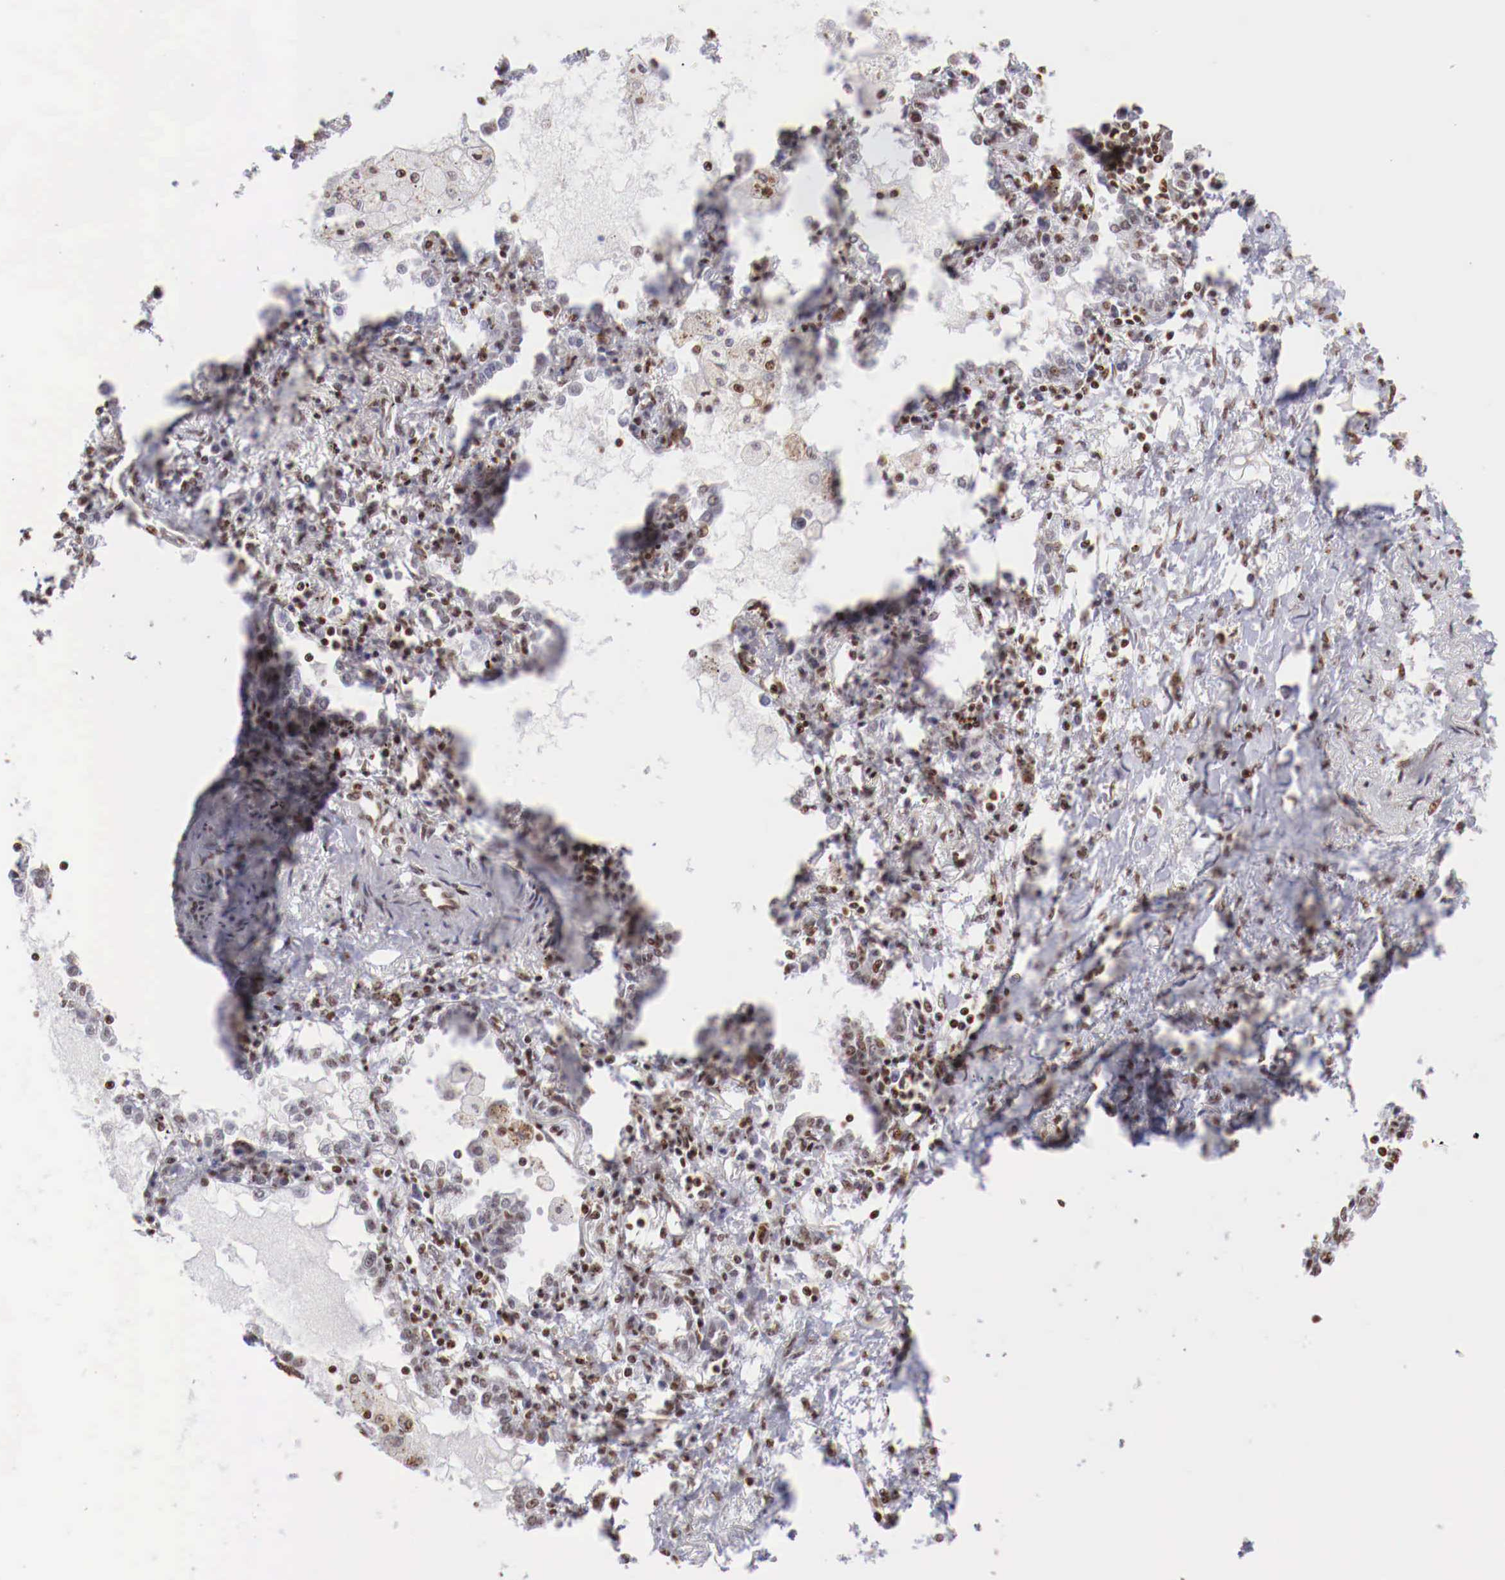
{"staining": {"intensity": "moderate", "quantity": ">75%", "location": "nuclear"}, "tissue": "lung cancer", "cell_type": "Tumor cells", "image_type": "cancer", "snomed": [{"axis": "morphology", "description": "Adenocarcinoma, NOS"}, {"axis": "topography", "description": "Lung"}], "caption": "DAB (3,3'-diaminobenzidine) immunohistochemical staining of adenocarcinoma (lung) demonstrates moderate nuclear protein positivity in about >75% of tumor cells.", "gene": "MAX", "patient": {"sex": "male", "age": 60}}